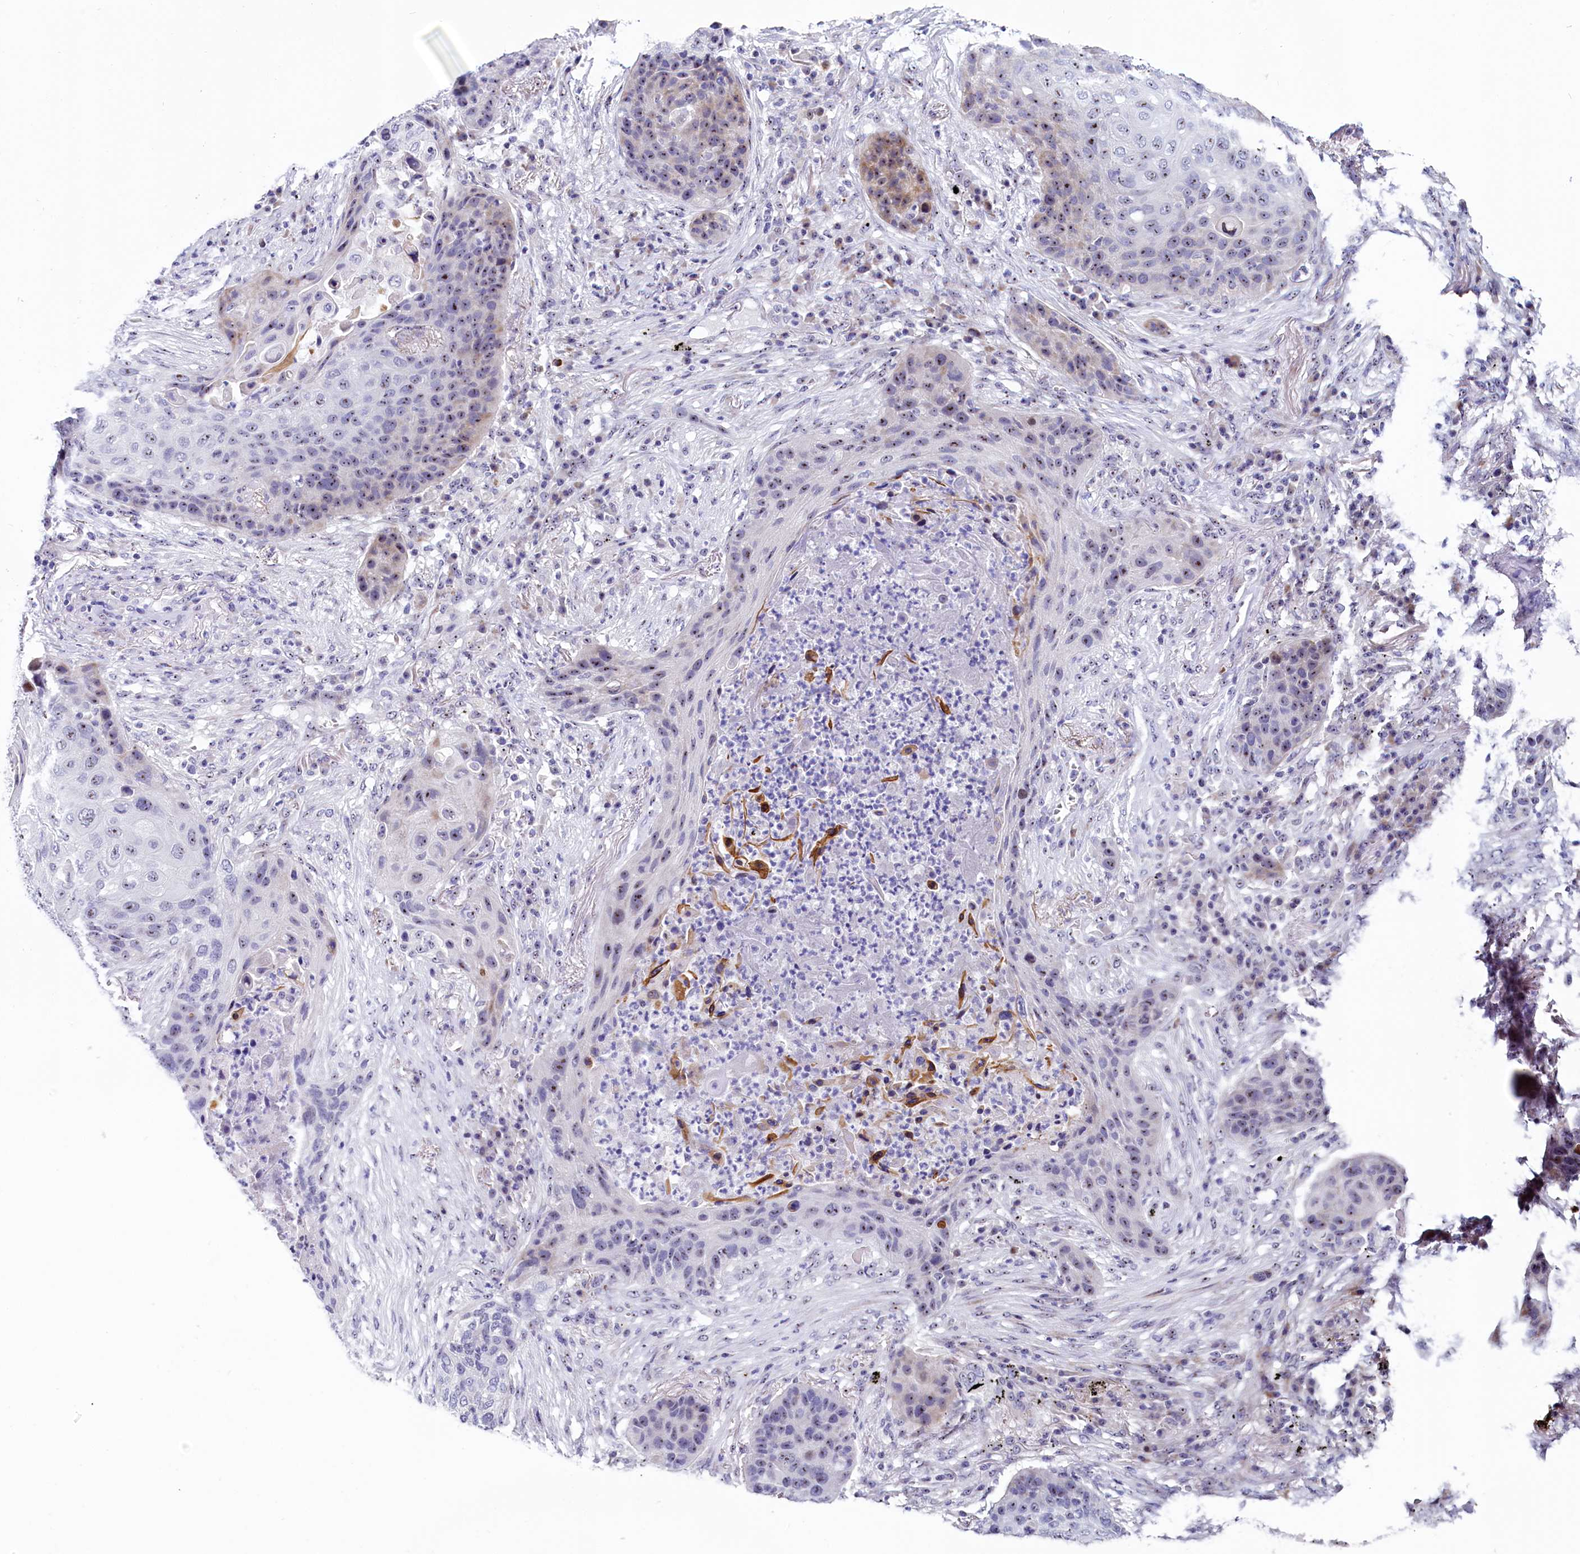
{"staining": {"intensity": "moderate", "quantity": "<25%", "location": "cytoplasmic/membranous,nuclear"}, "tissue": "lung cancer", "cell_type": "Tumor cells", "image_type": "cancer", "snomed": [{"axis": "morphology", "description": "Squamous cell carcinoma, NOS"}, {"axis": "topography", "description": "Lung"}], "caption": "Protein staining of lung cancer tissue exhibits moderate cytoplasmic/membranous and nuclear staining in approximately <25% of tumor cells.", "gene": "TCOF1", "patient": {"sex": "female", "age": 63}}